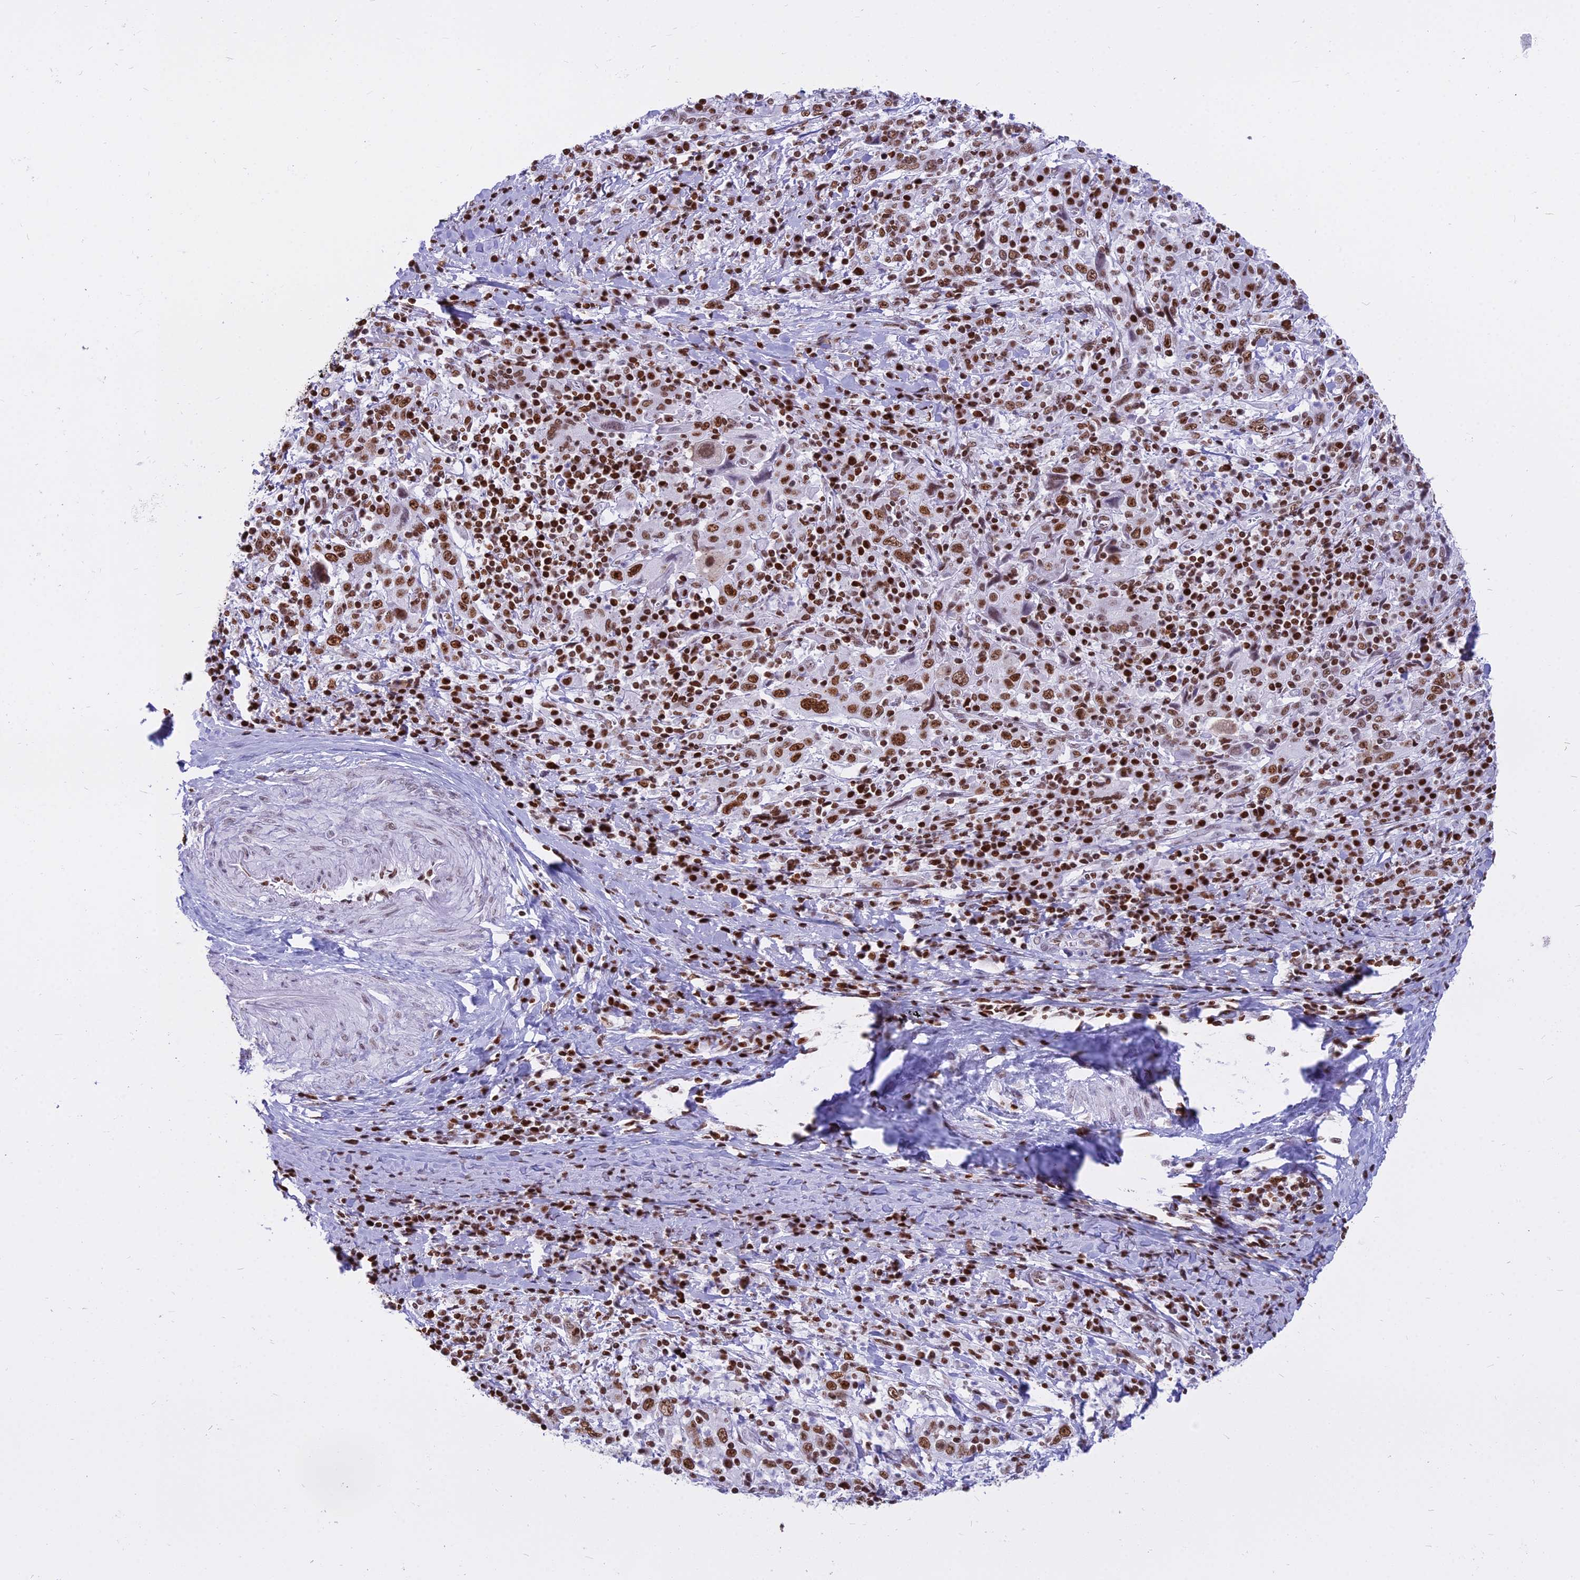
{"staining": {"intensity": "moderate", "quantity": ">75%", "location": "nuclear"}, "tissue": "cervical cancer", "cell_type": "Tumor cells", "image_type": "cancer", "snomed": [{"axis": "morphology", "description": "Squamous cell carcinoma, NOS"}, {"axis": "topography", "description": "Cervix"}], "caption": "Immunohistochemical staining of human cervical cancer (squamous cell carcinoma) reveals medium levels of moderate nuclear expression in approximately >75% of tumor cells.", "gene": "PARP1", "patient": {"sex": "female", "age": 46}}